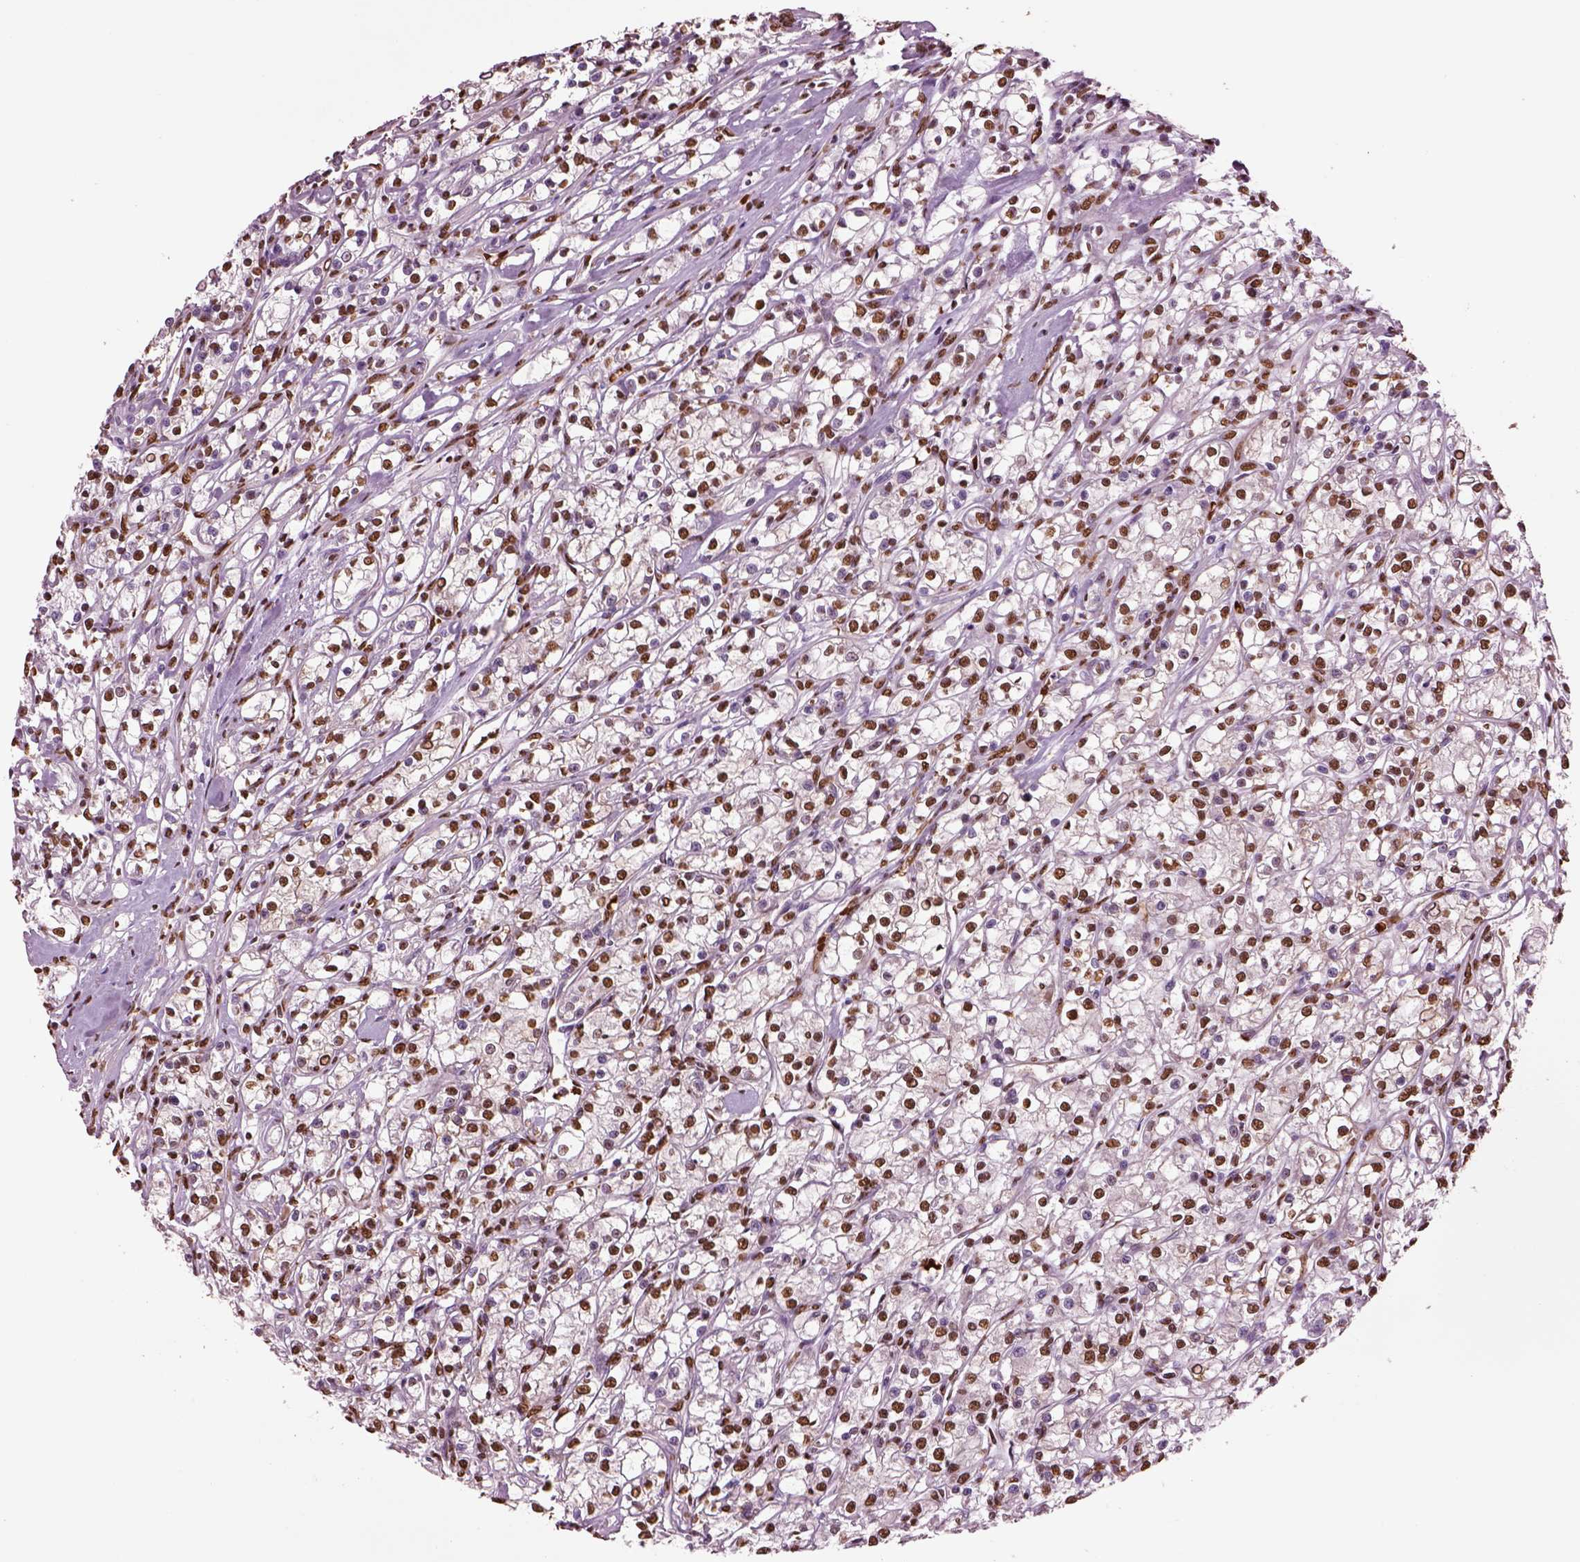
{"staining": {"intensity": "strong", "quantity": ">75%", "location": "nuclear"}, "tissue": "renal cancer", "cell_type": "Tumor cells", "image_type": "cancer", "snomed": [{"axis": "morphology", "description": "Adenocarcinoma, NOS"}, {"axis": "topography", "description": "Kidney"}], "caption": "A brown stain labels strong nuclear expression of a protein in human adenocarcinoma (renal) tumor cells.", "gene": "DDX3X", "patient": {"sex": "female", "age": 59}}